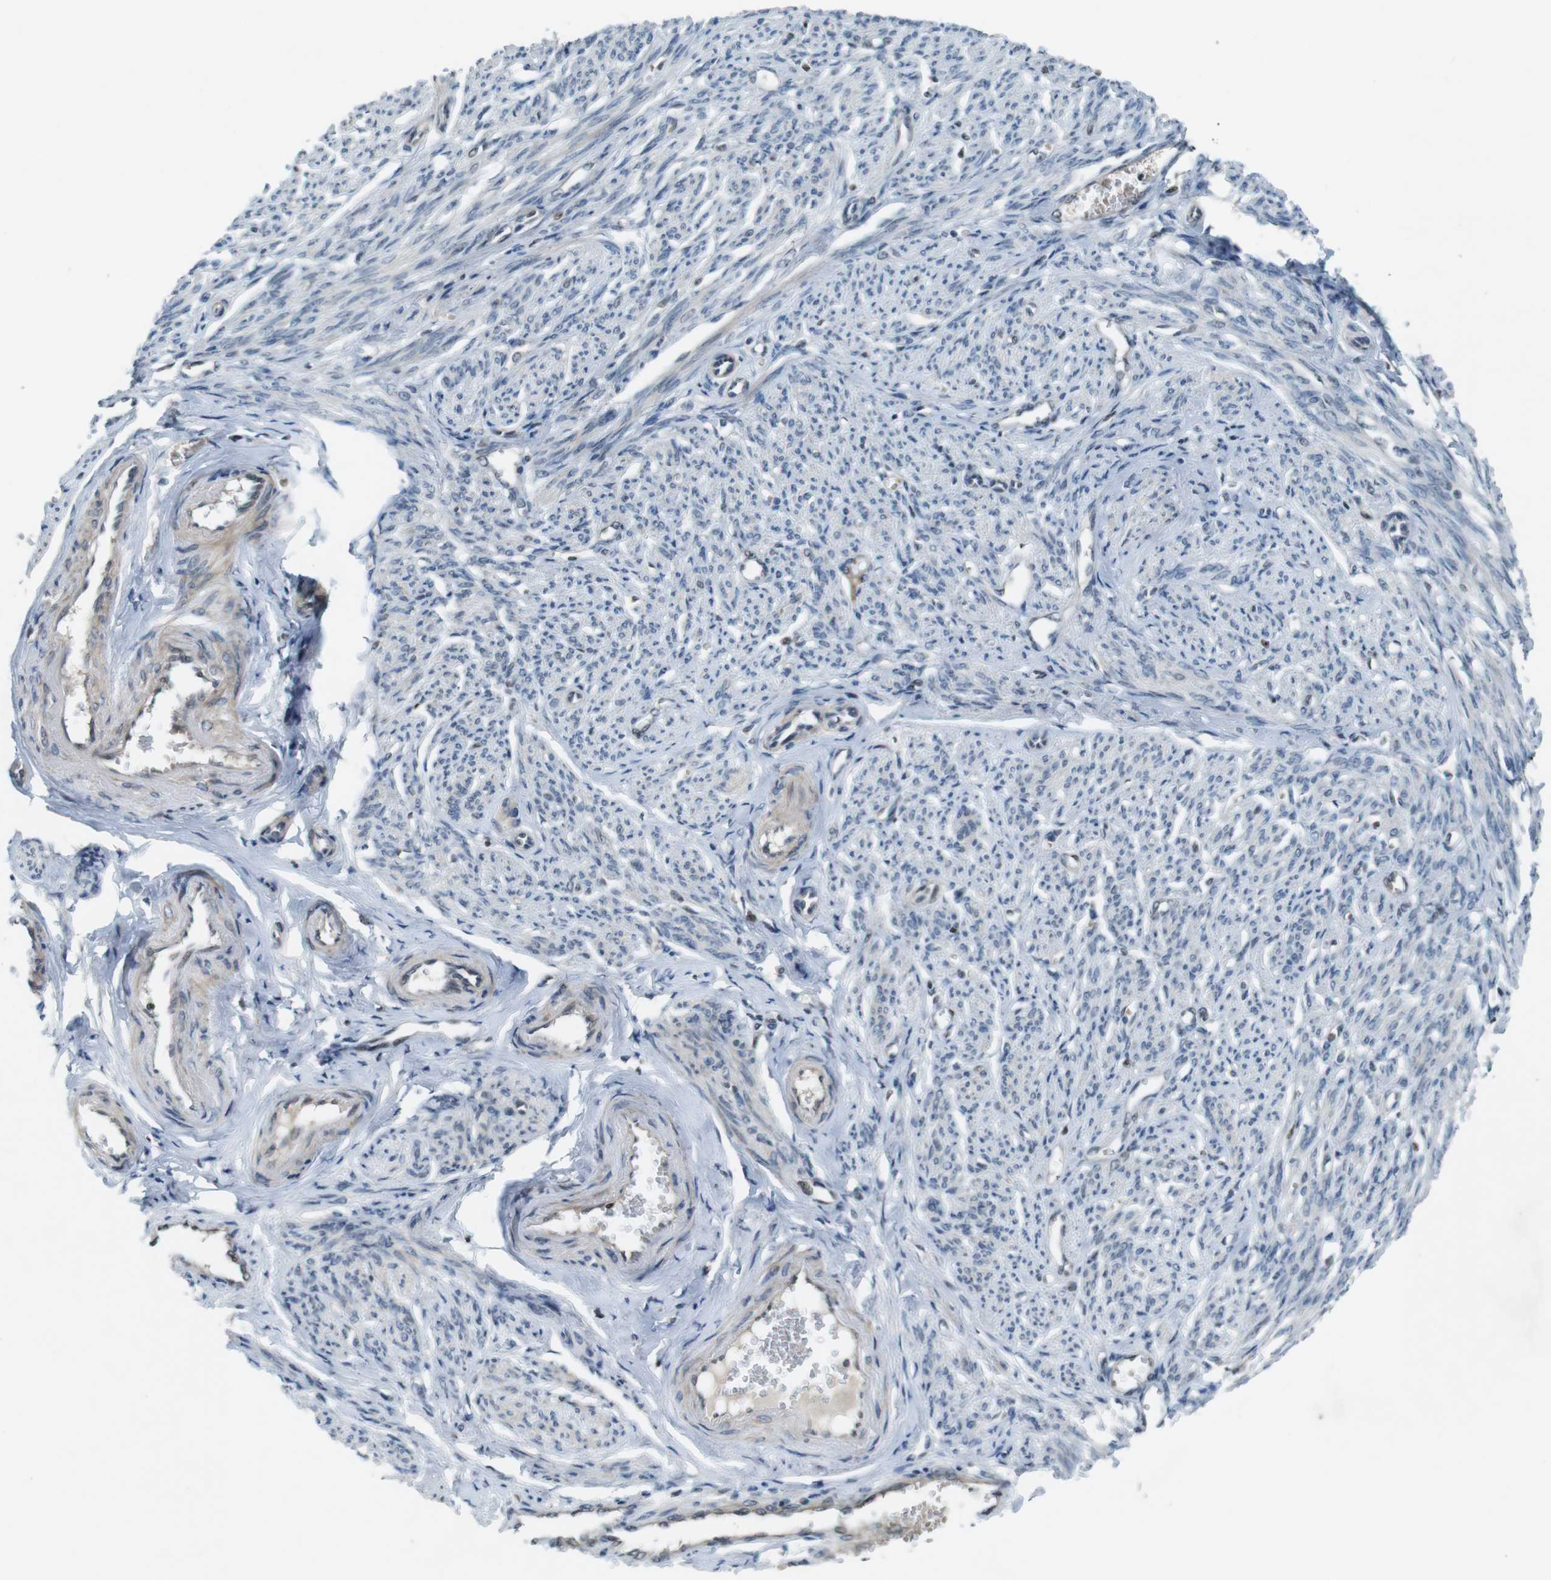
{"staining": {"intensity": "weak", "quantity": "<25%", "location": "cytoplasmic/membranous,nuclear"}, "tissue": "smooth muscle", "cell_type": "Smooth muscle cells", "image_type": "normal", "snomed": [{"axis": "morphology", "description": "Normal tissue, NOS"}, {"axis": "topography", "description": "Smooth muscle"}], "caption": "DAB immunohistochemical staining of unremarkable smooth muscle shows no significant positivity in smooth muscle cells. The staining is performed using DAB brown chromogen with nuclei counter-stained in using hematoxylin.", "gene": "MAPKAPK5", "patient": {"sex": "female", "age": 65}}